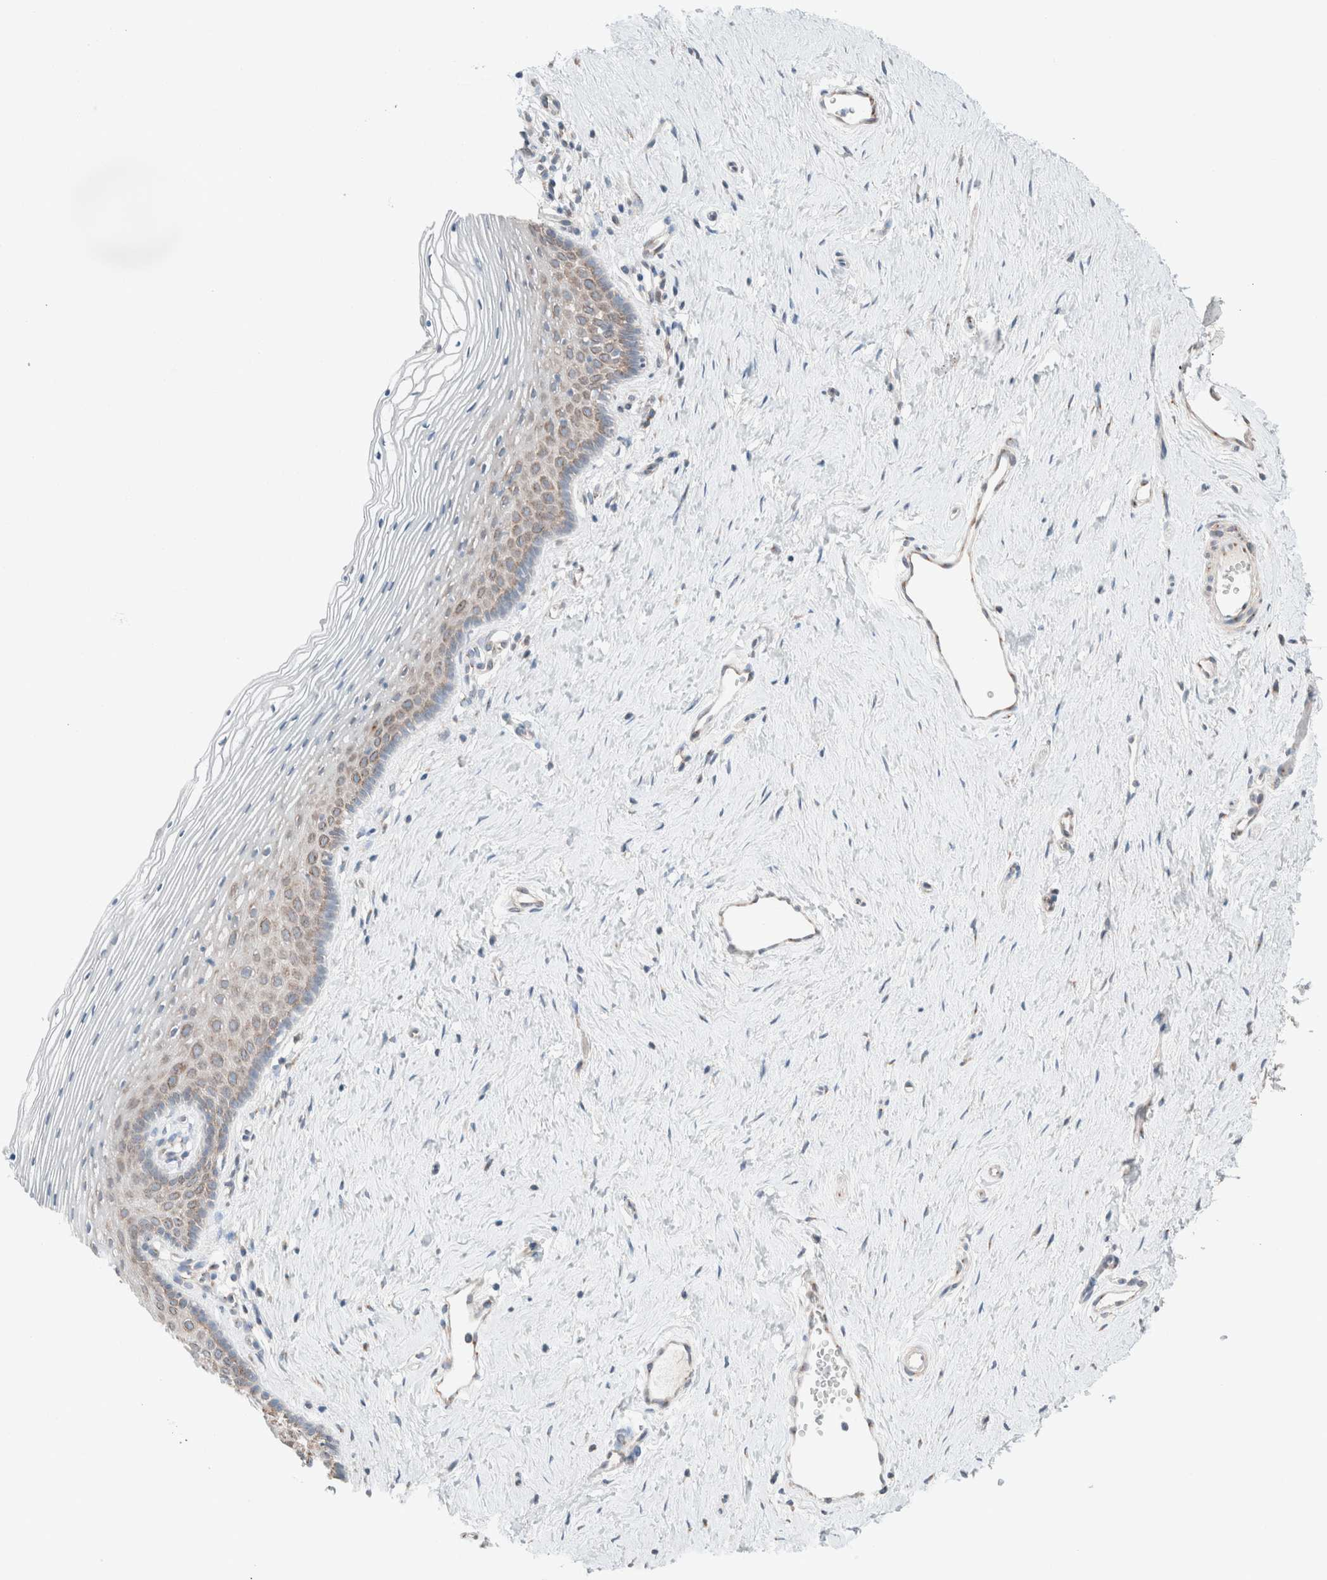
{"staining": {"intensity": "moderate", "quantity": "<25%", "location": "cytoplasmic/membranous"}, "tissue": "vagina", "cell_type": "Squamous epithelial cells", "image_type": "normal", "snomed": [{"axis": "morphology", "description": "Normal tissue, NOS"}, {"axis": "topography", "description": "Vagina"}], "caption": "Normal vagina was stained to show a protein in brown. There is low levels of moderate cytoplasmic/membranous expression in about <25% of squamous epithelial cells. (Brightfield microscopy of DAB IHC at high magnification).", "gene": "CASC3", "patient": {"sex": "female", "age": 32}}